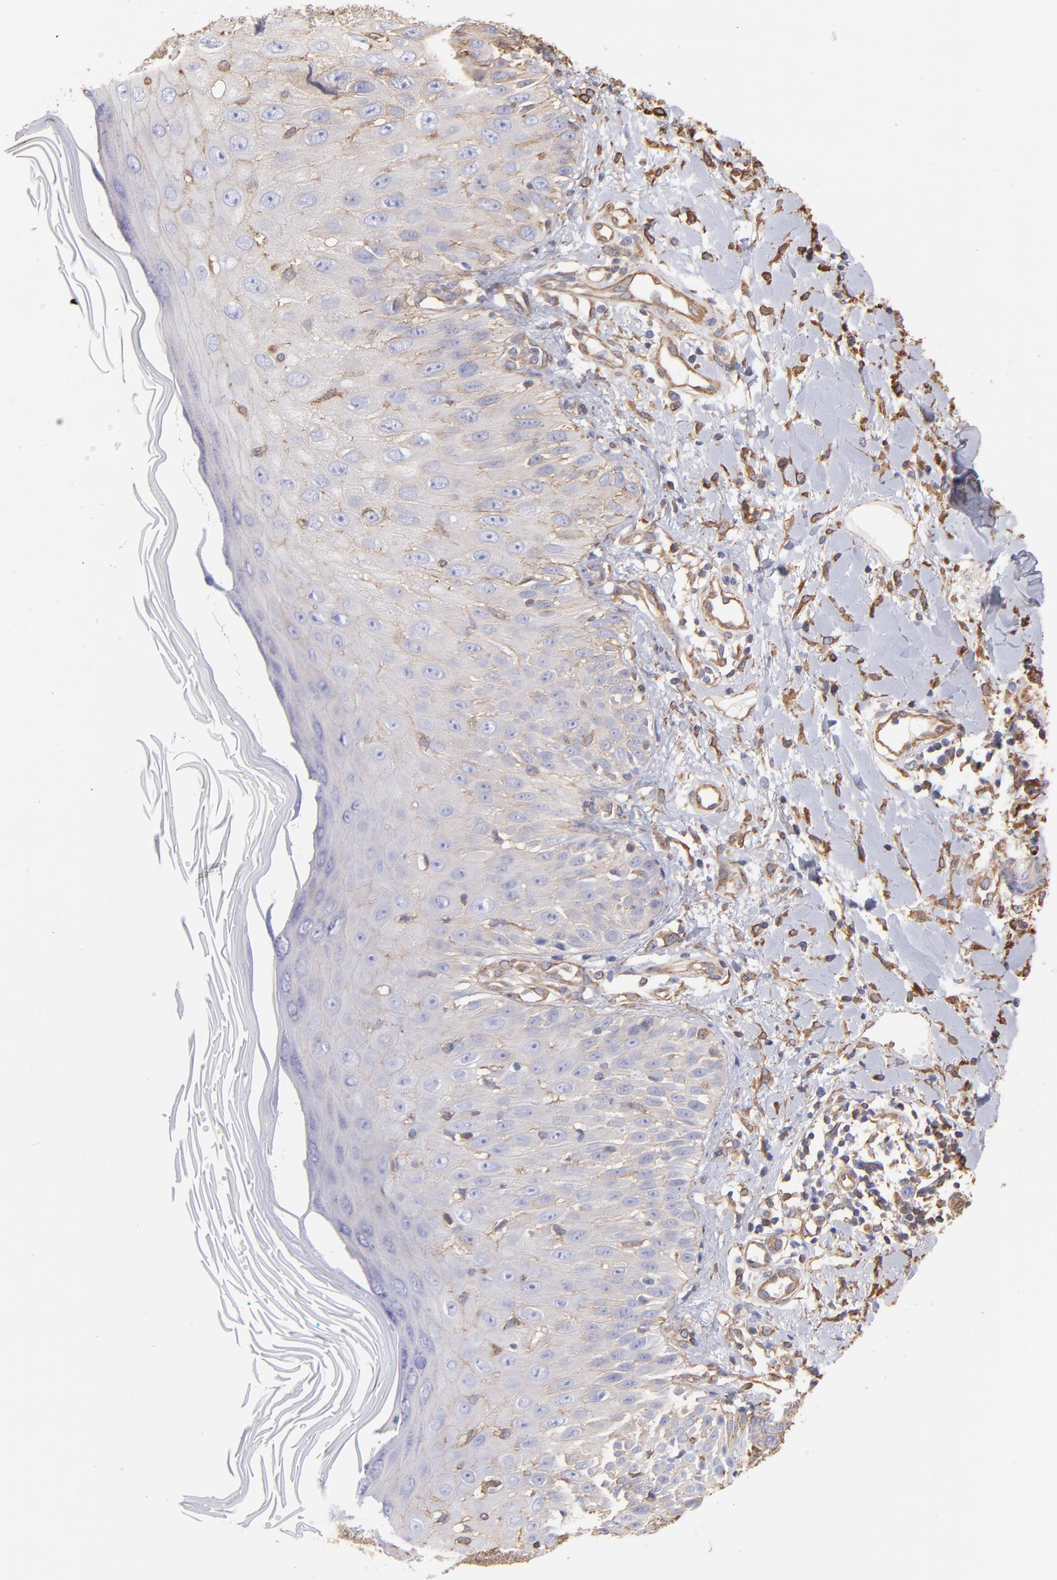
{"staining": {"intensity": "weak", "quantity": "<25%", "location": "cytoplasmic/membranous"}, "tissue": "skin cancer", "cell_type": "Tumor cells", "image_type": "cancer", "snomed": [{"axis": "morphology", "description": "Squamous cell carcinoma, NOS"}, {"axis": "topography", "description": "Skin"}], "caption": "Histopathology image shows no protein staining in tumor cells of skin squamous cell carcinoma tissue.", "gene": "PLEC", "patient": {"sex": "male", "age": 24}}